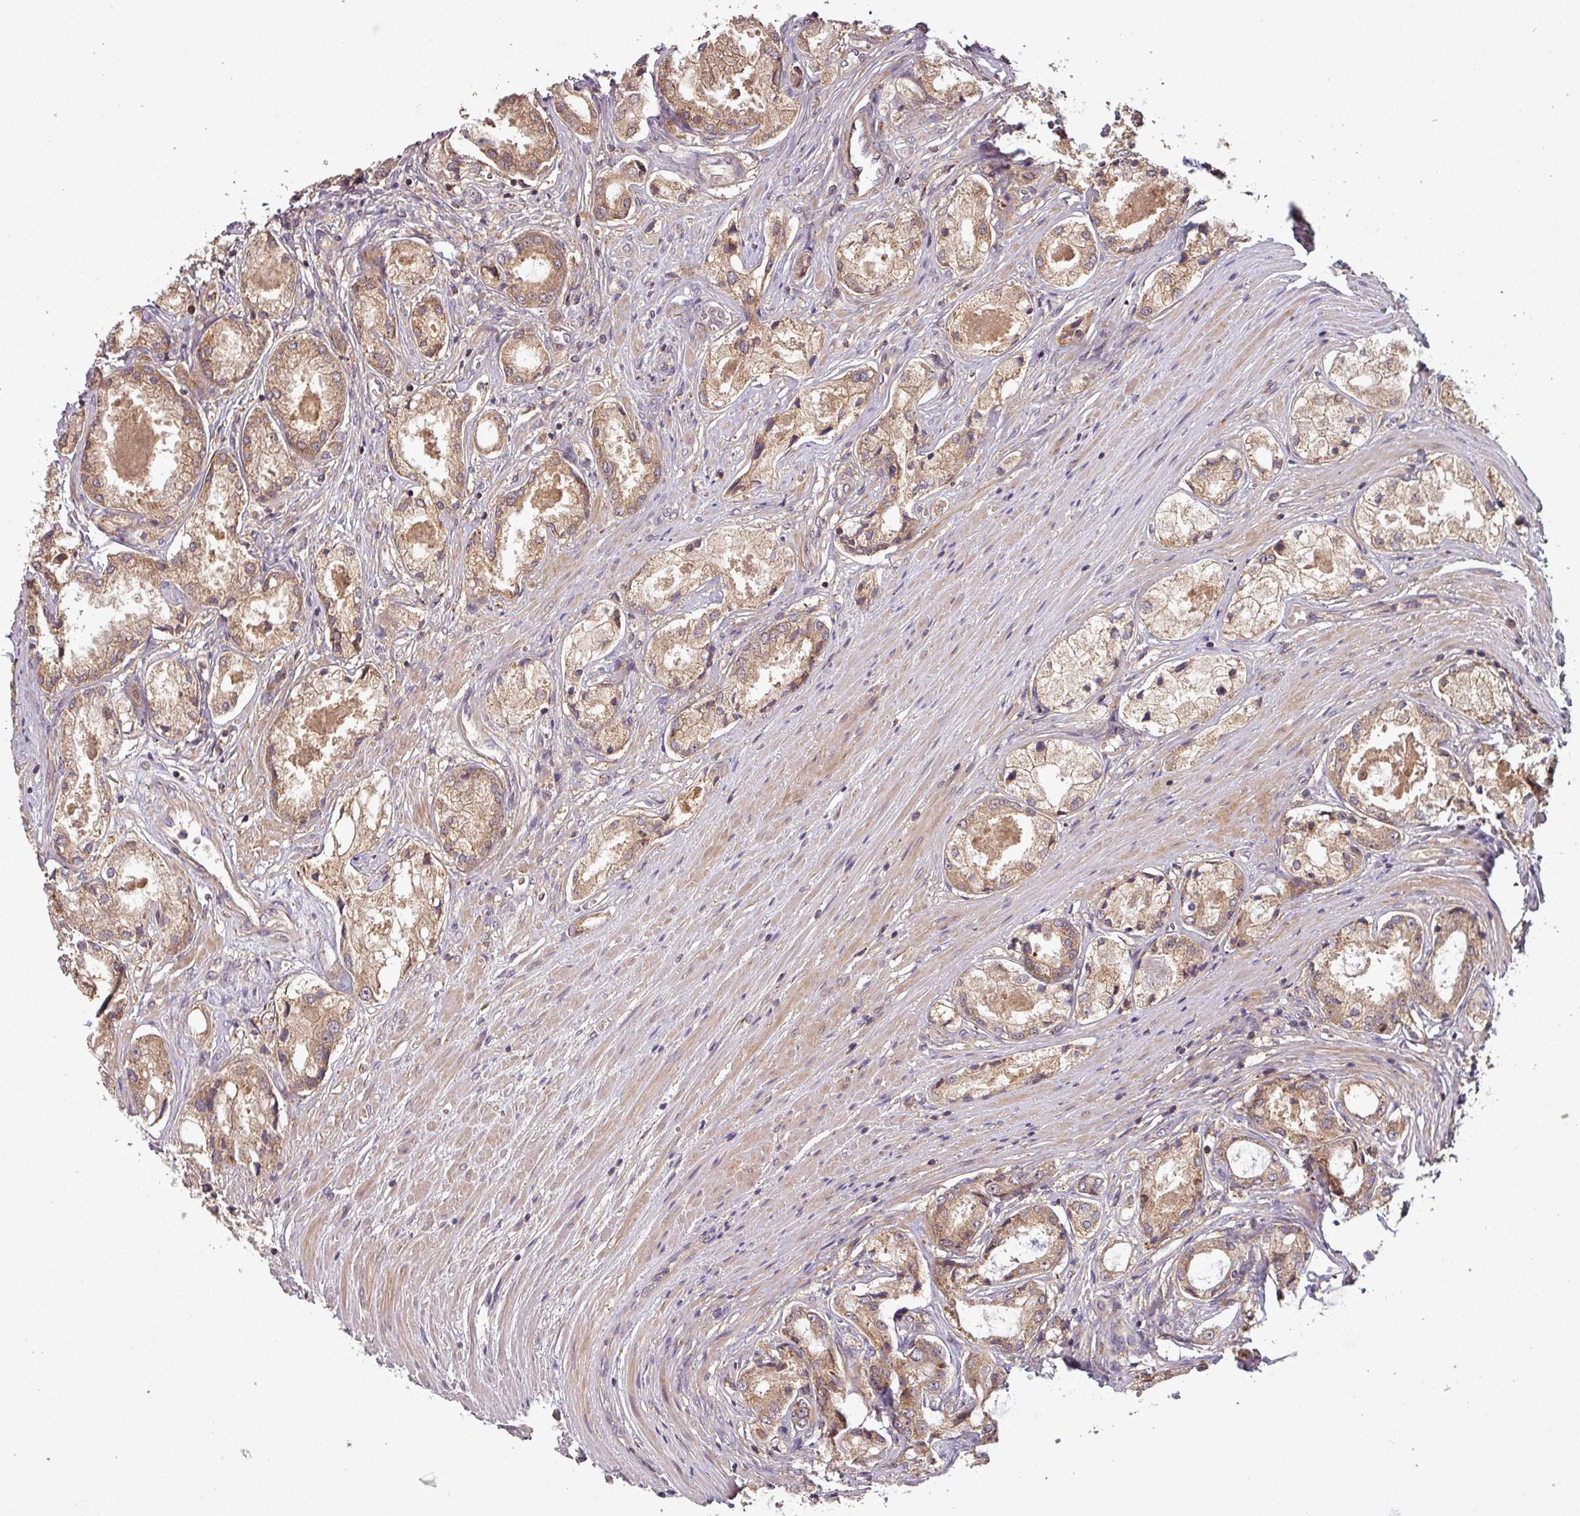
{"staining": {"intensity": "moderate", "quantity": ">75%", "location": "cytoplasmic/membranous"}, "tissue": "prostate cancer", "cell_type": "Tumor cells", "image_type": "cancer", "snomed": [{"axis": "morphology", "description": "Adenocarcinoma, Low grade"}, {"axis": "topography", "description": "Prostate"}], "caption": "Prostate cancer (low-grade adenocarcinoma) stained for a protein shows moderate cytoplasmic/membranous positivity in tumor cells.", "gene": "GSKIP", "patient": {"sex": "male", "age": 68}}